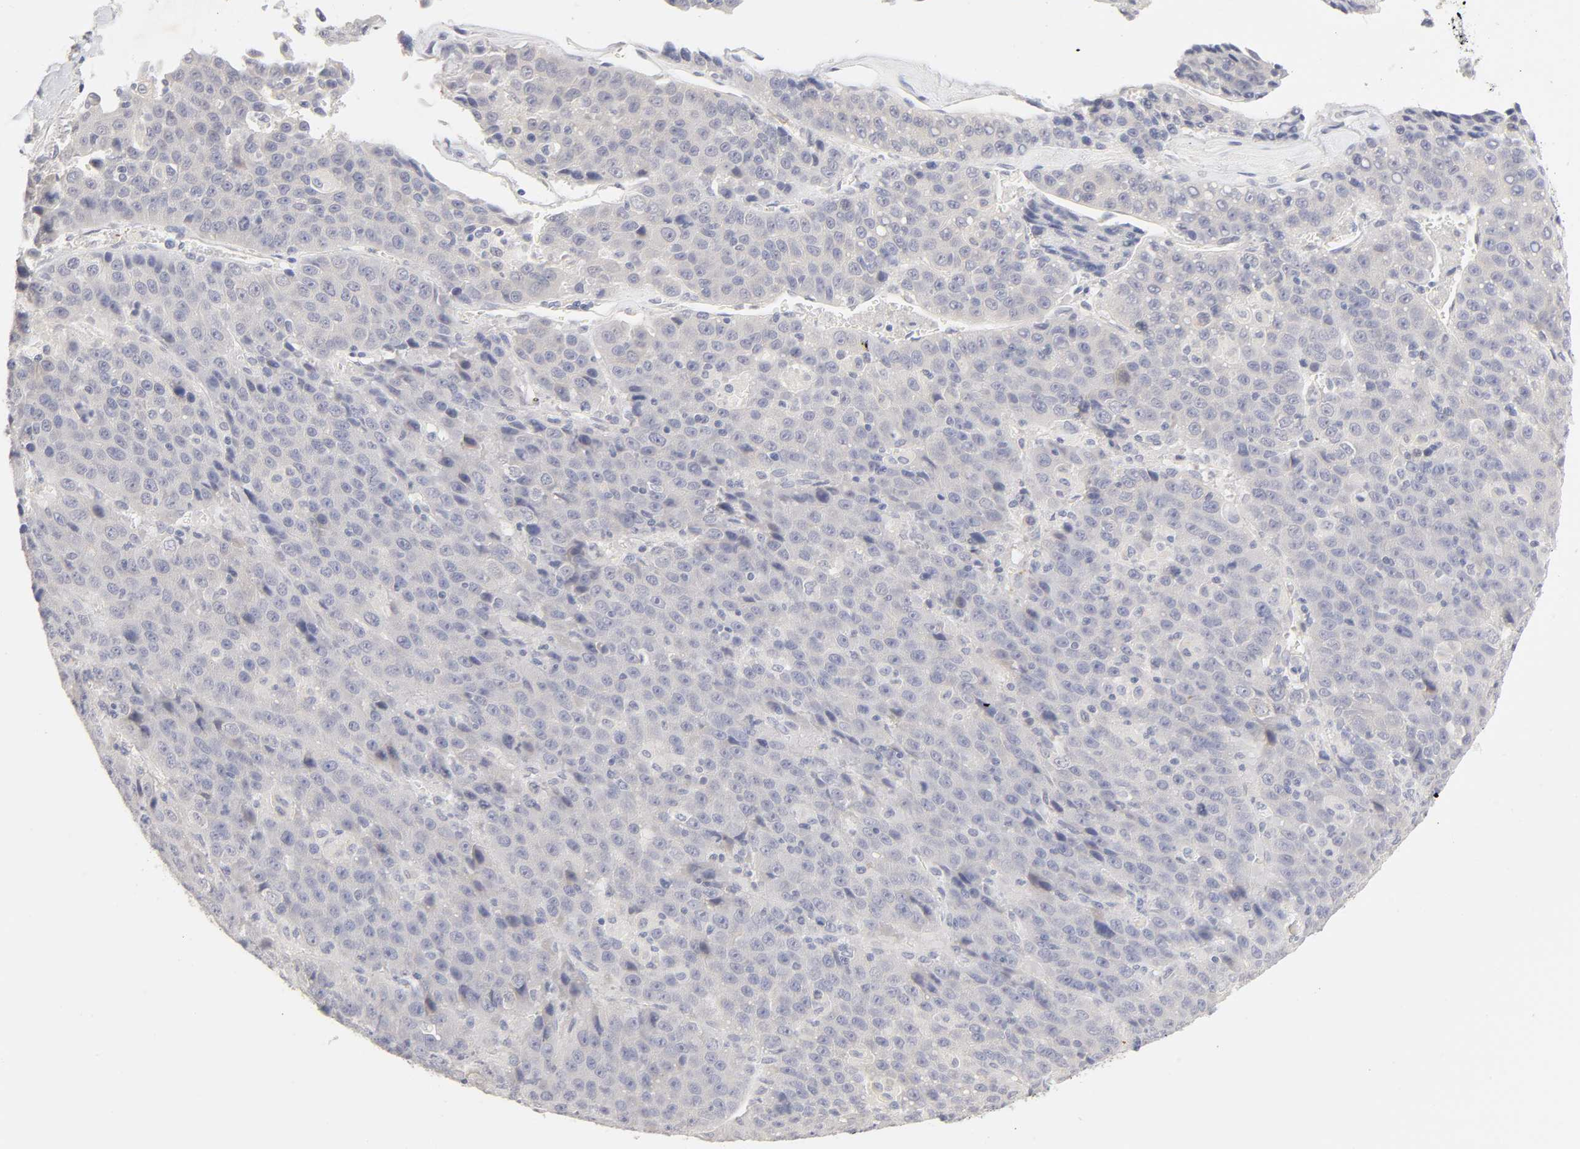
{"staining": {"intensity": "negative", "quantity": "none", "location": "none"}, "tissue": "liver cancer", "cell_type": "Tumor cells", "image_type": "cancer", "snomed": [{"axis": "morphology", "description": "Carcinoma, Hepatocellular, NOS"}, {"axis": "topography", "description": "Liver"}], "caption": "A micrograph of hepatocellular carcinoma (liver) stained for a protein shows no brown staining in tumor cells.", "gene": "CYP4B1", "patient": {"sex": "female", "age": 53}}